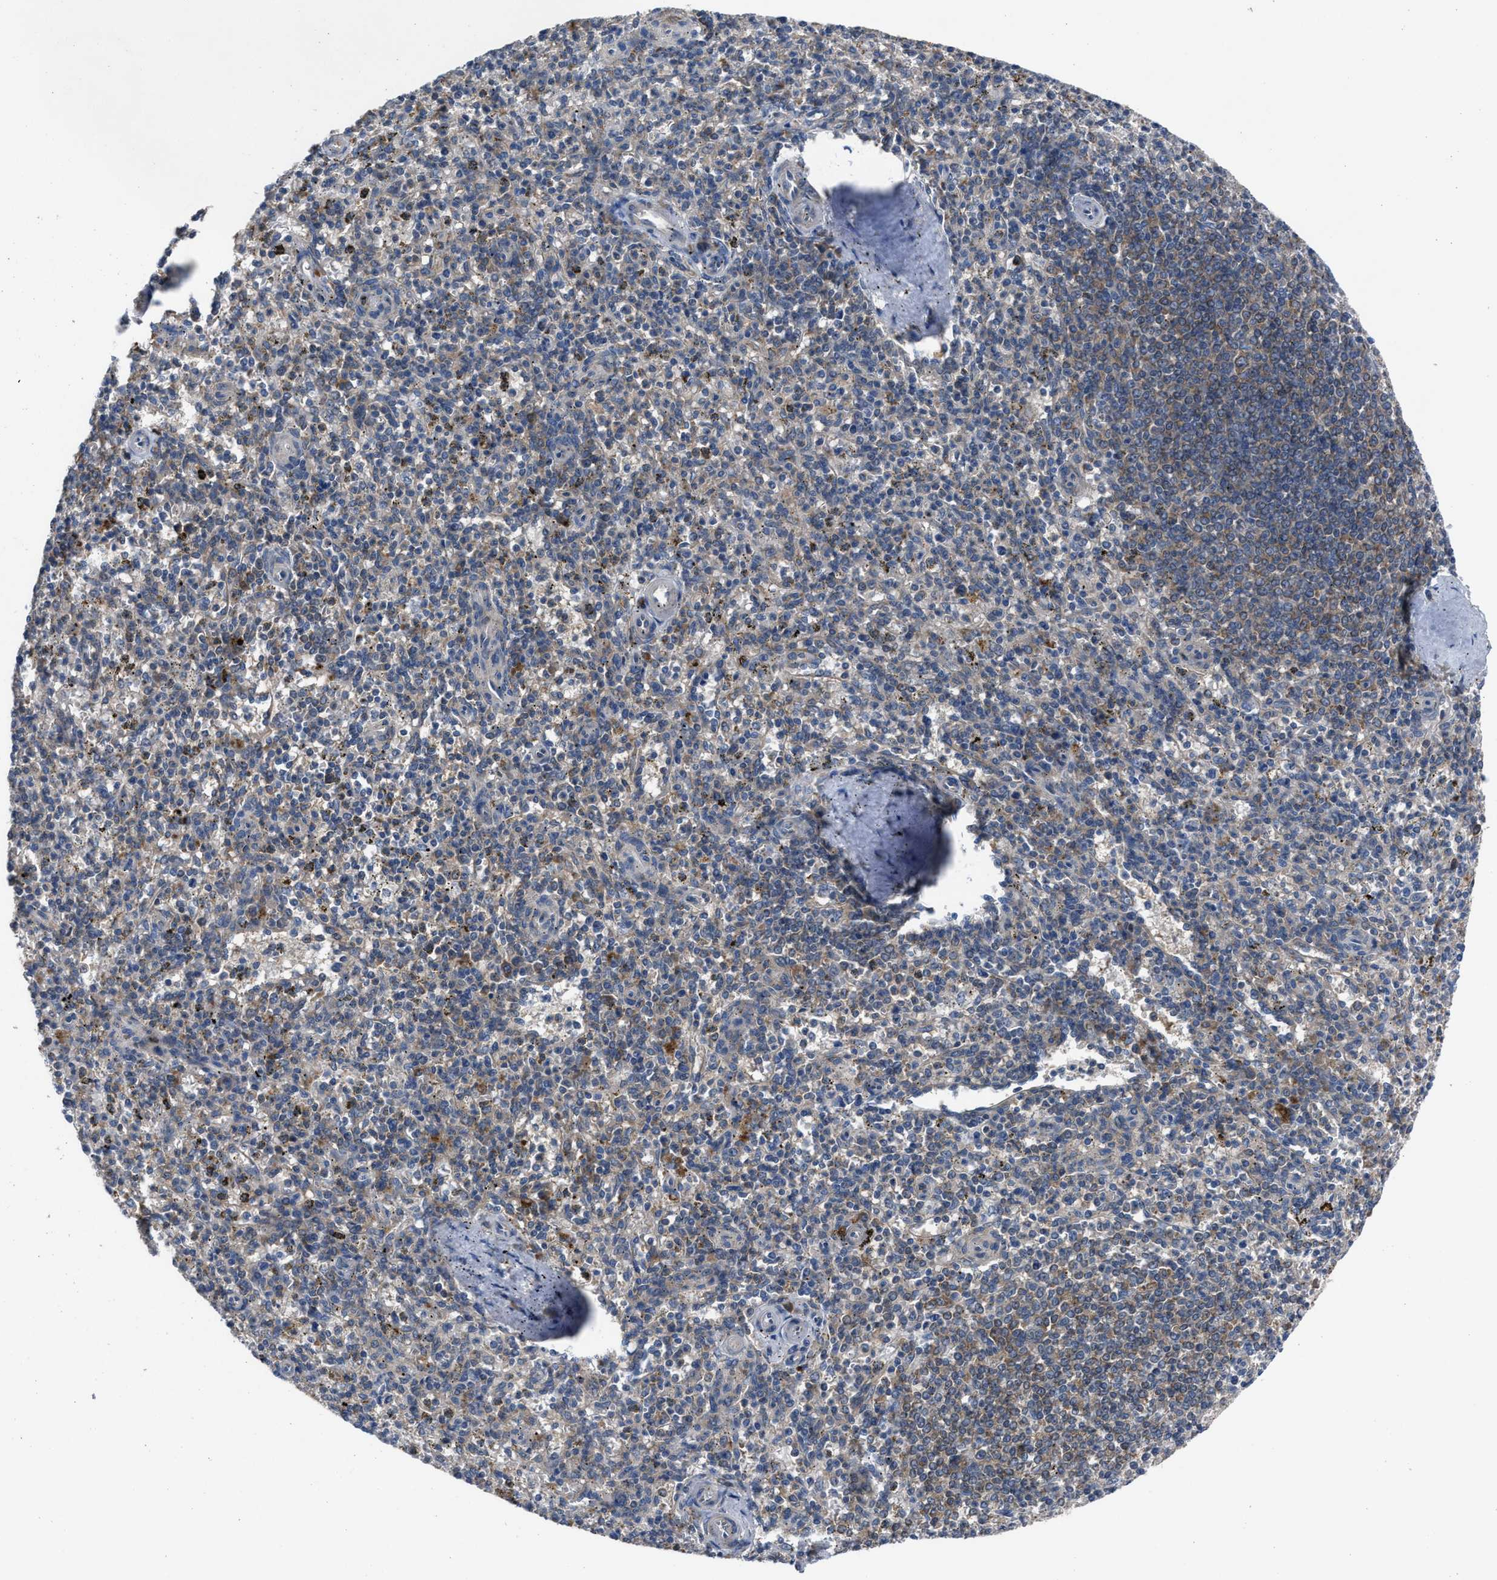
{"staining": {"intensity": "weak", "quantity": "<25%", "location": "cytoplasmic/membranous"}, "tissue": "spleen", "cell_type": "Cells in red pulp", "image_type": "normal", "snomed": [{"axis": "morphology", "description": "Normal tissue, NOS"}, {"axis": "topography", "description": "Spleen"}], "caption": "Immunohistochemistry photomicrograph of unremarkable spleen stained for a protein (brown), which exhibits no expression in cells in red pulp.", "gene": "UPF1", "patient": {"sex": "male", "age": 72}}